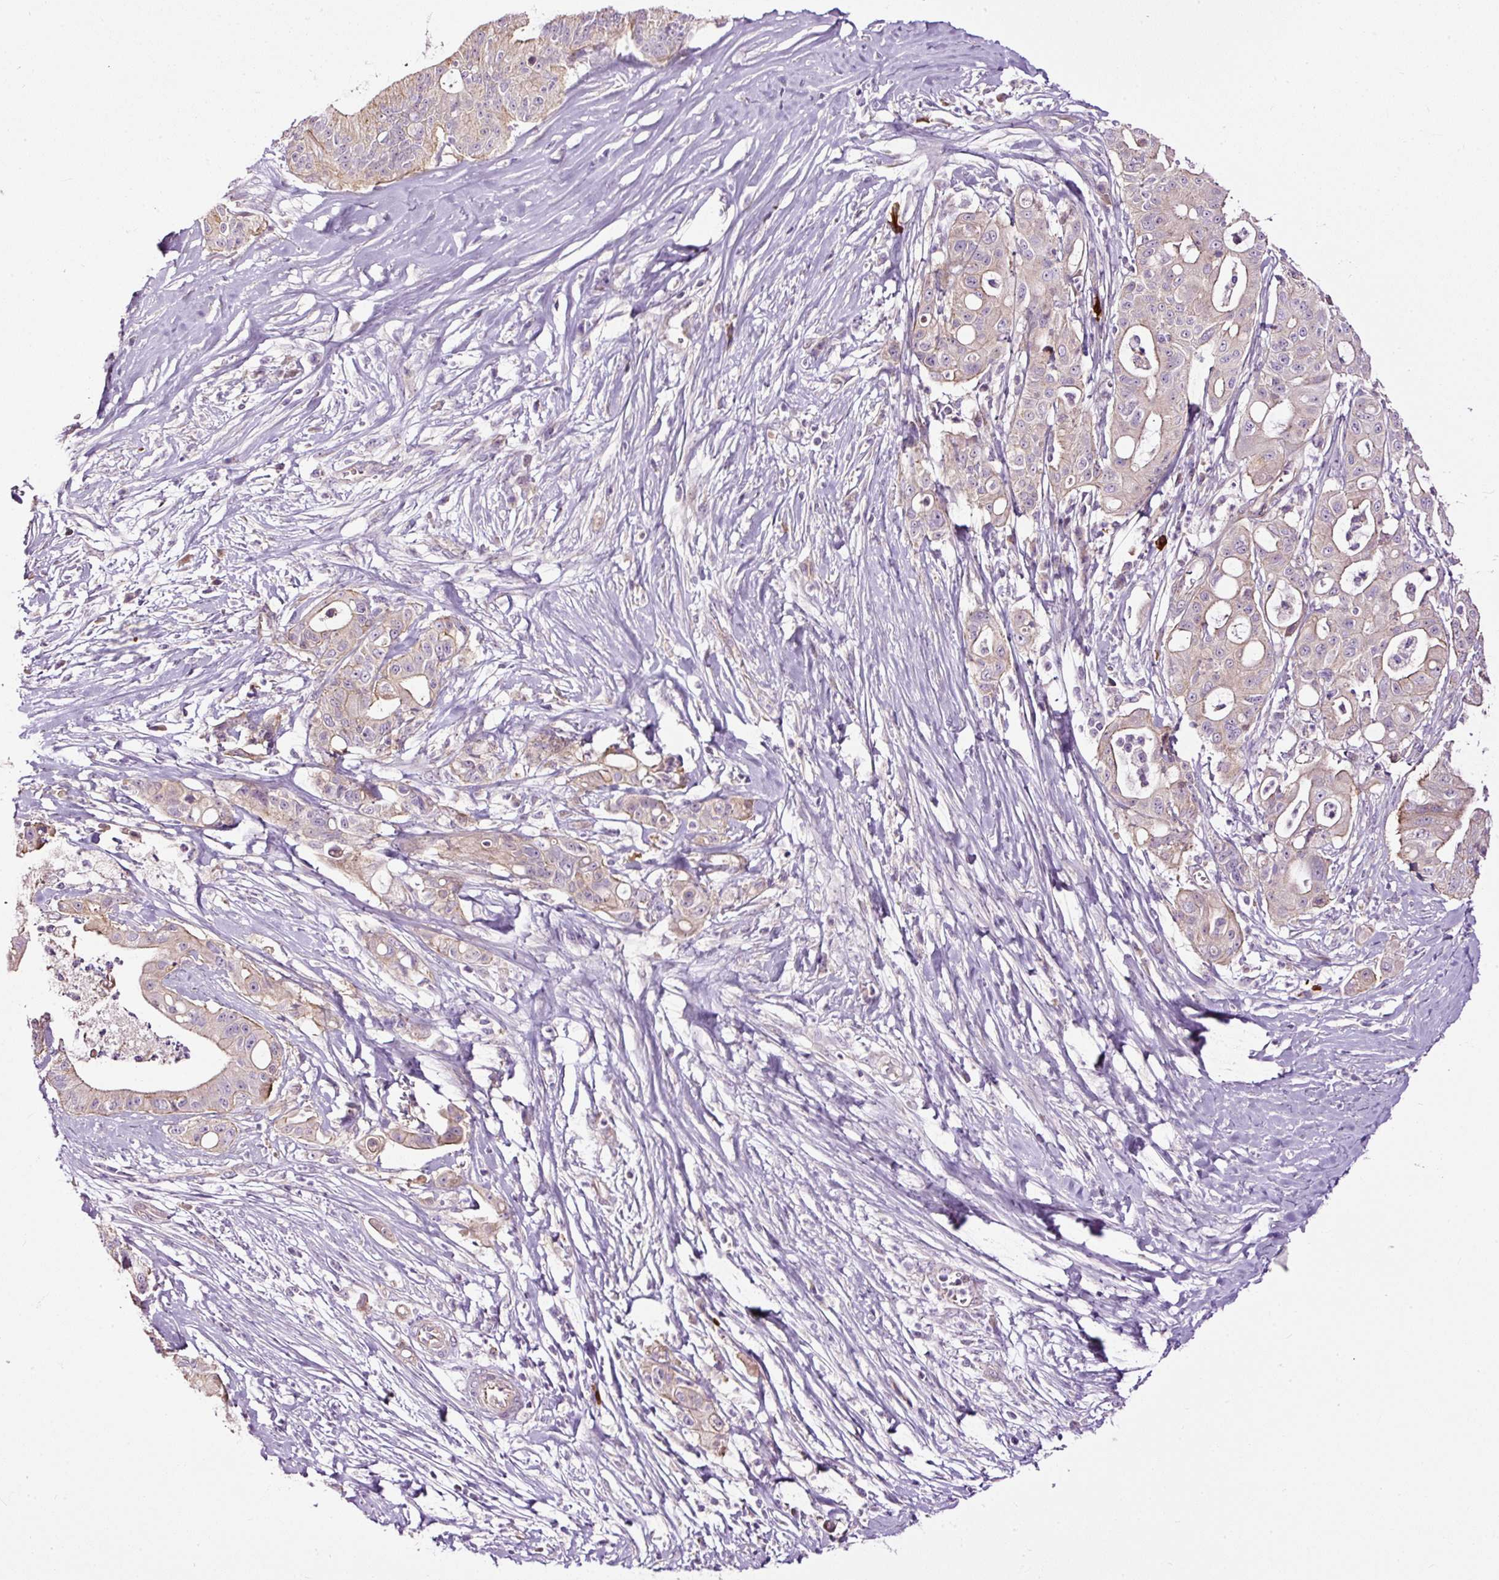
{"staining": {"intensity": "weak", "quantity": "25%-75%", "location": "cytoplasmic/membranous"}, "tissue": "ovarian cancer", "cell_type": "Tumor cells", "image_type": "cancer", "snomed": [{"axis": "morphology", "description": "Cystadenocarcinoma, mucinous, NOS"}, {"axis": "topography", "description": "Ovary"}], "caption": "Mucinous cystadenocarcinoma (ovarian) stained with IHC displays weak cytoplasmic/membranous staining in about 25%-75% of tumor cells. Using DAB (brown) and hematoxylin (blue) stains, captured at high magnification using brightfield microscopy.", "gene": "USHBP1", "patient": {"sex": "female", "age": 70}}